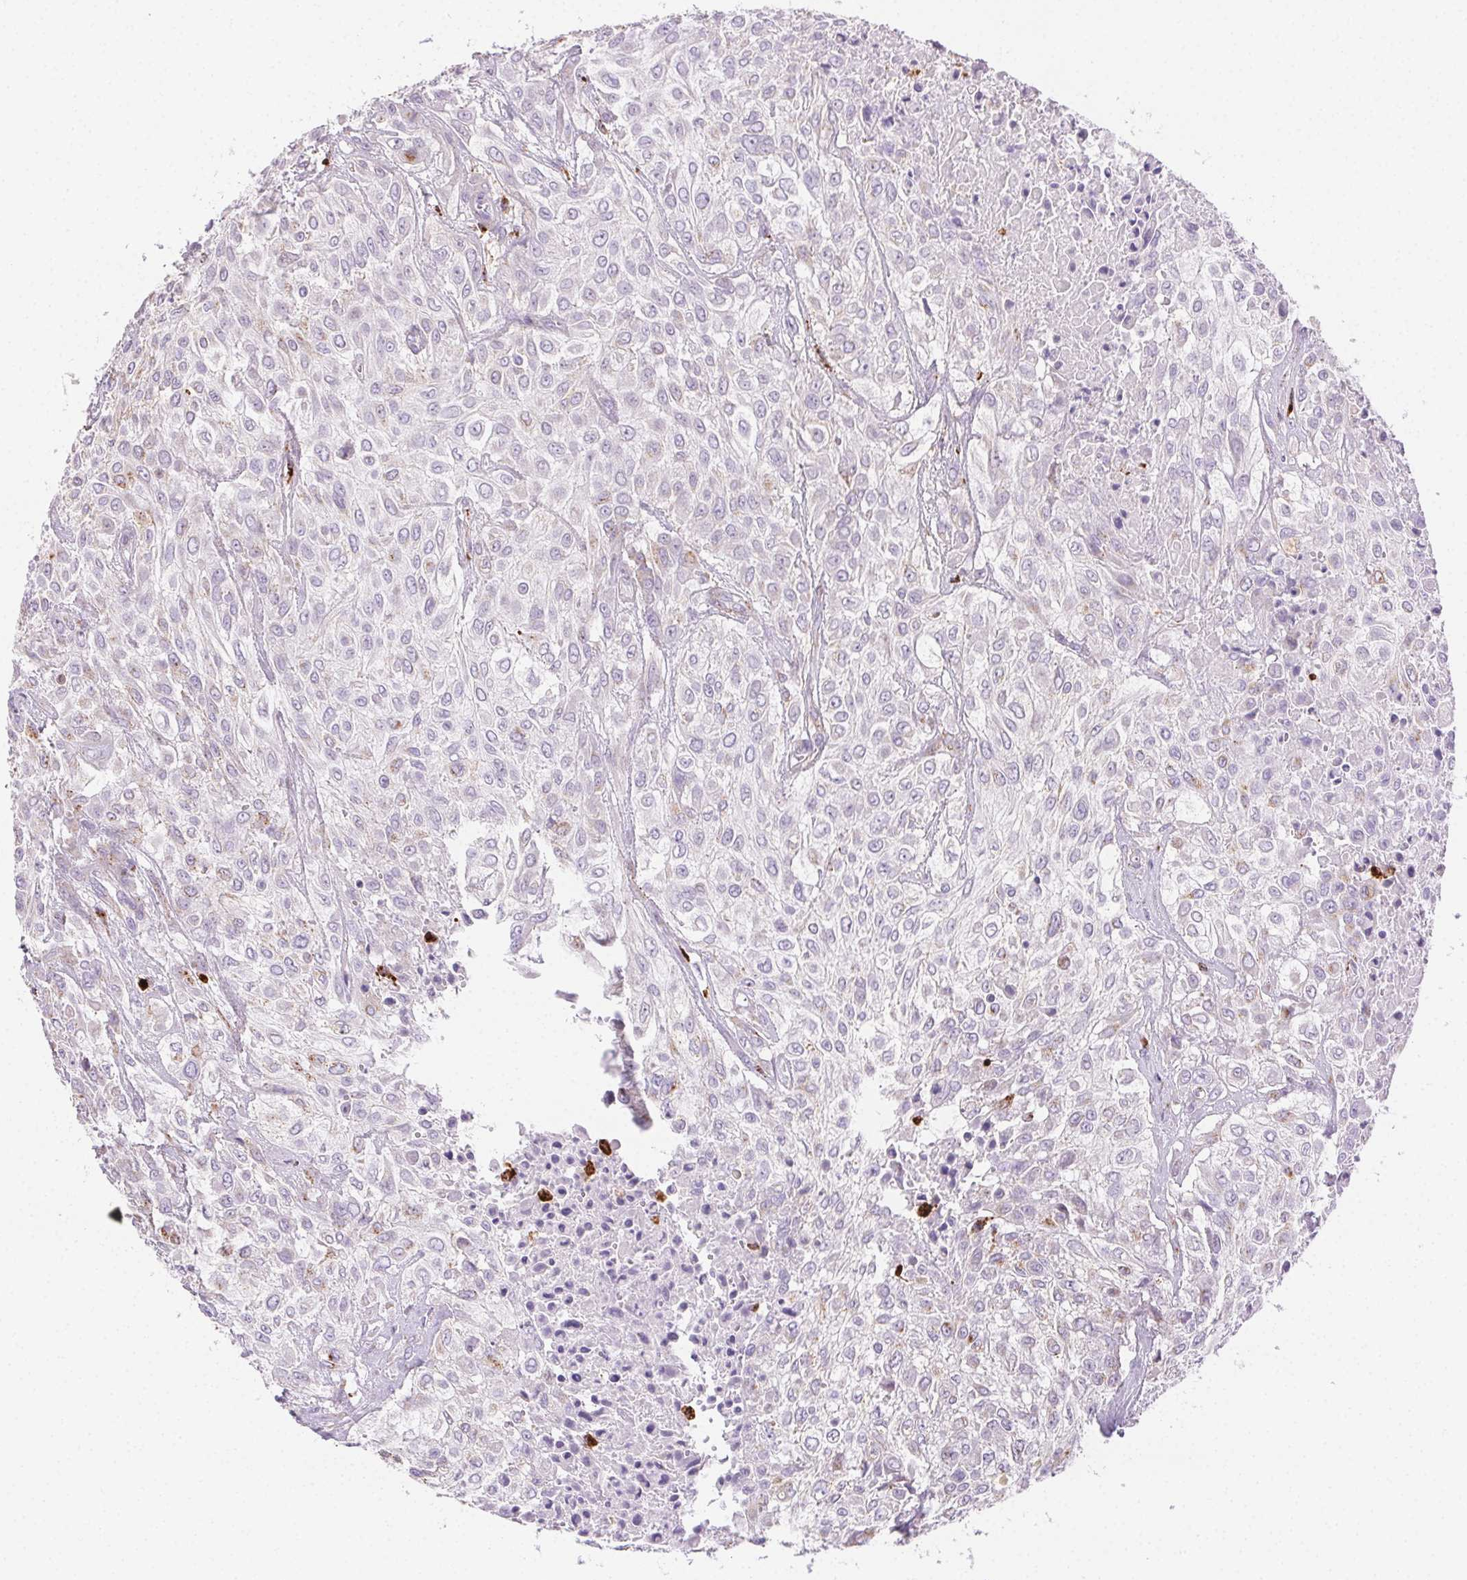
{"staining": {"intensity": "negative", "quantity": "none", "location": "none"}, "tissue": "urothelial cancer", "cell_type": "Tumor cells", "image_type": "cancer", "snomed": [{"axis": "morphology", "description": "Urothelial carcinoma, High grade"}, {"axis": "topography", "description": "Urinary bladder"}], "caption": "High magnification brightfield microscopy of urothelial cancer stained with DAB (brown) and counterstained with hematoxylin (blue): tumor cells show no significant positivity. Brightfield microscopy of immunohistochemistry stained with DAB (3,3'-diaminobenzidine) (brown) and hematoxylin (blue), captured at high magnification.", "gene": "SCPEP1", "patient": {"sex": "male", "age": 57}}